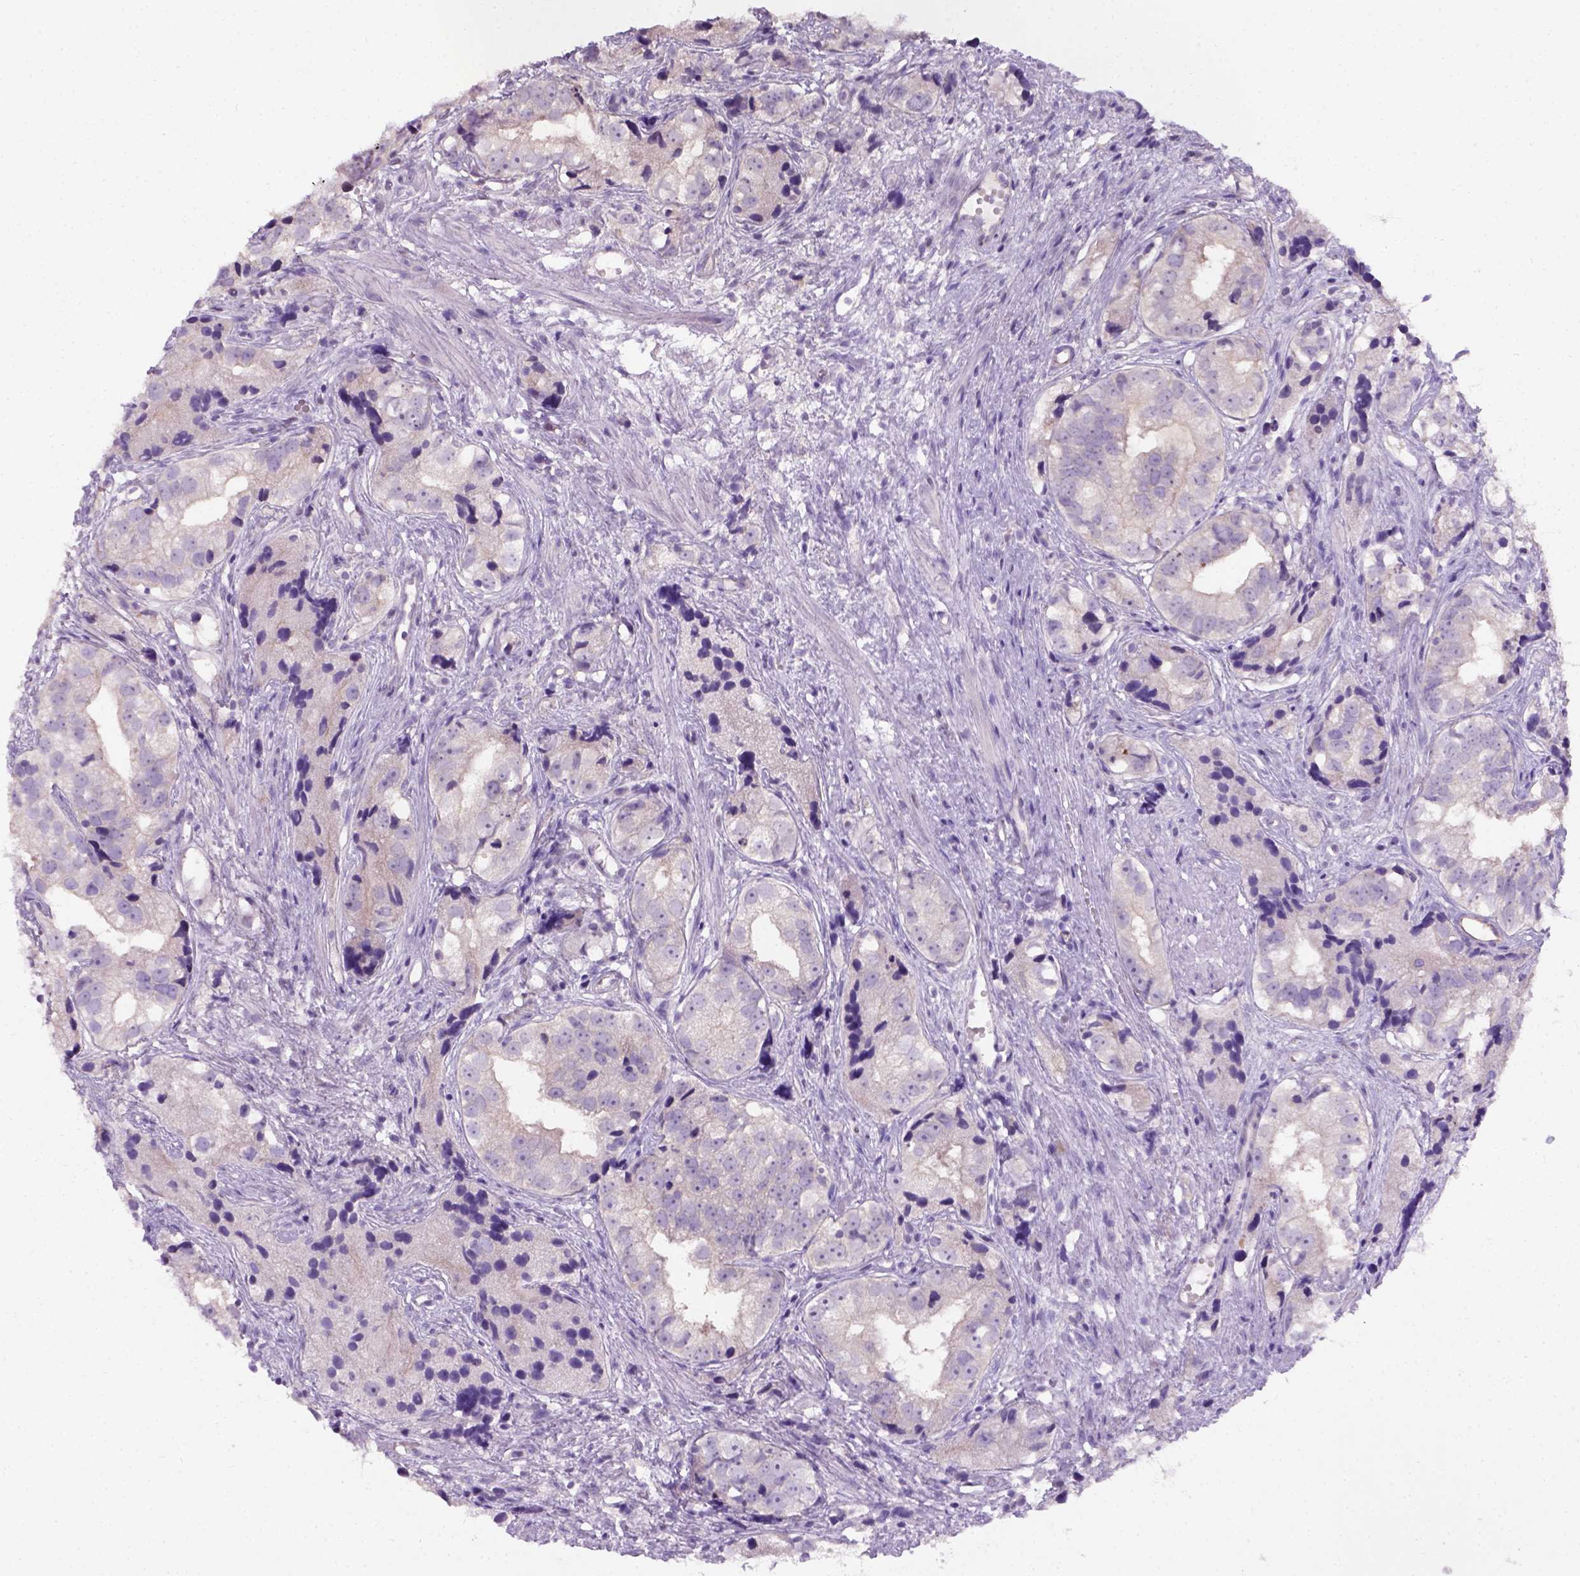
{"staining": {"intensity": "negative", "quantity": "none", "location": "none"}, "tissue": "prostate cancer", "cell_type": "Tumor cells", "image_type": "cancer", "snomed": [{"axis": "morphology", "description": "Adenocarcinoma, High grade"}, {"axis": "topography", "description": "Prostate"}], "caption": "IHC photomicrograph of adenocarcinoma (high-grade) (prostate) stained for a protein (brown), which reveals no positivity in tumor cells.", "gene": "C20orf144", "patient": {"sex": "male", "age": 68}}